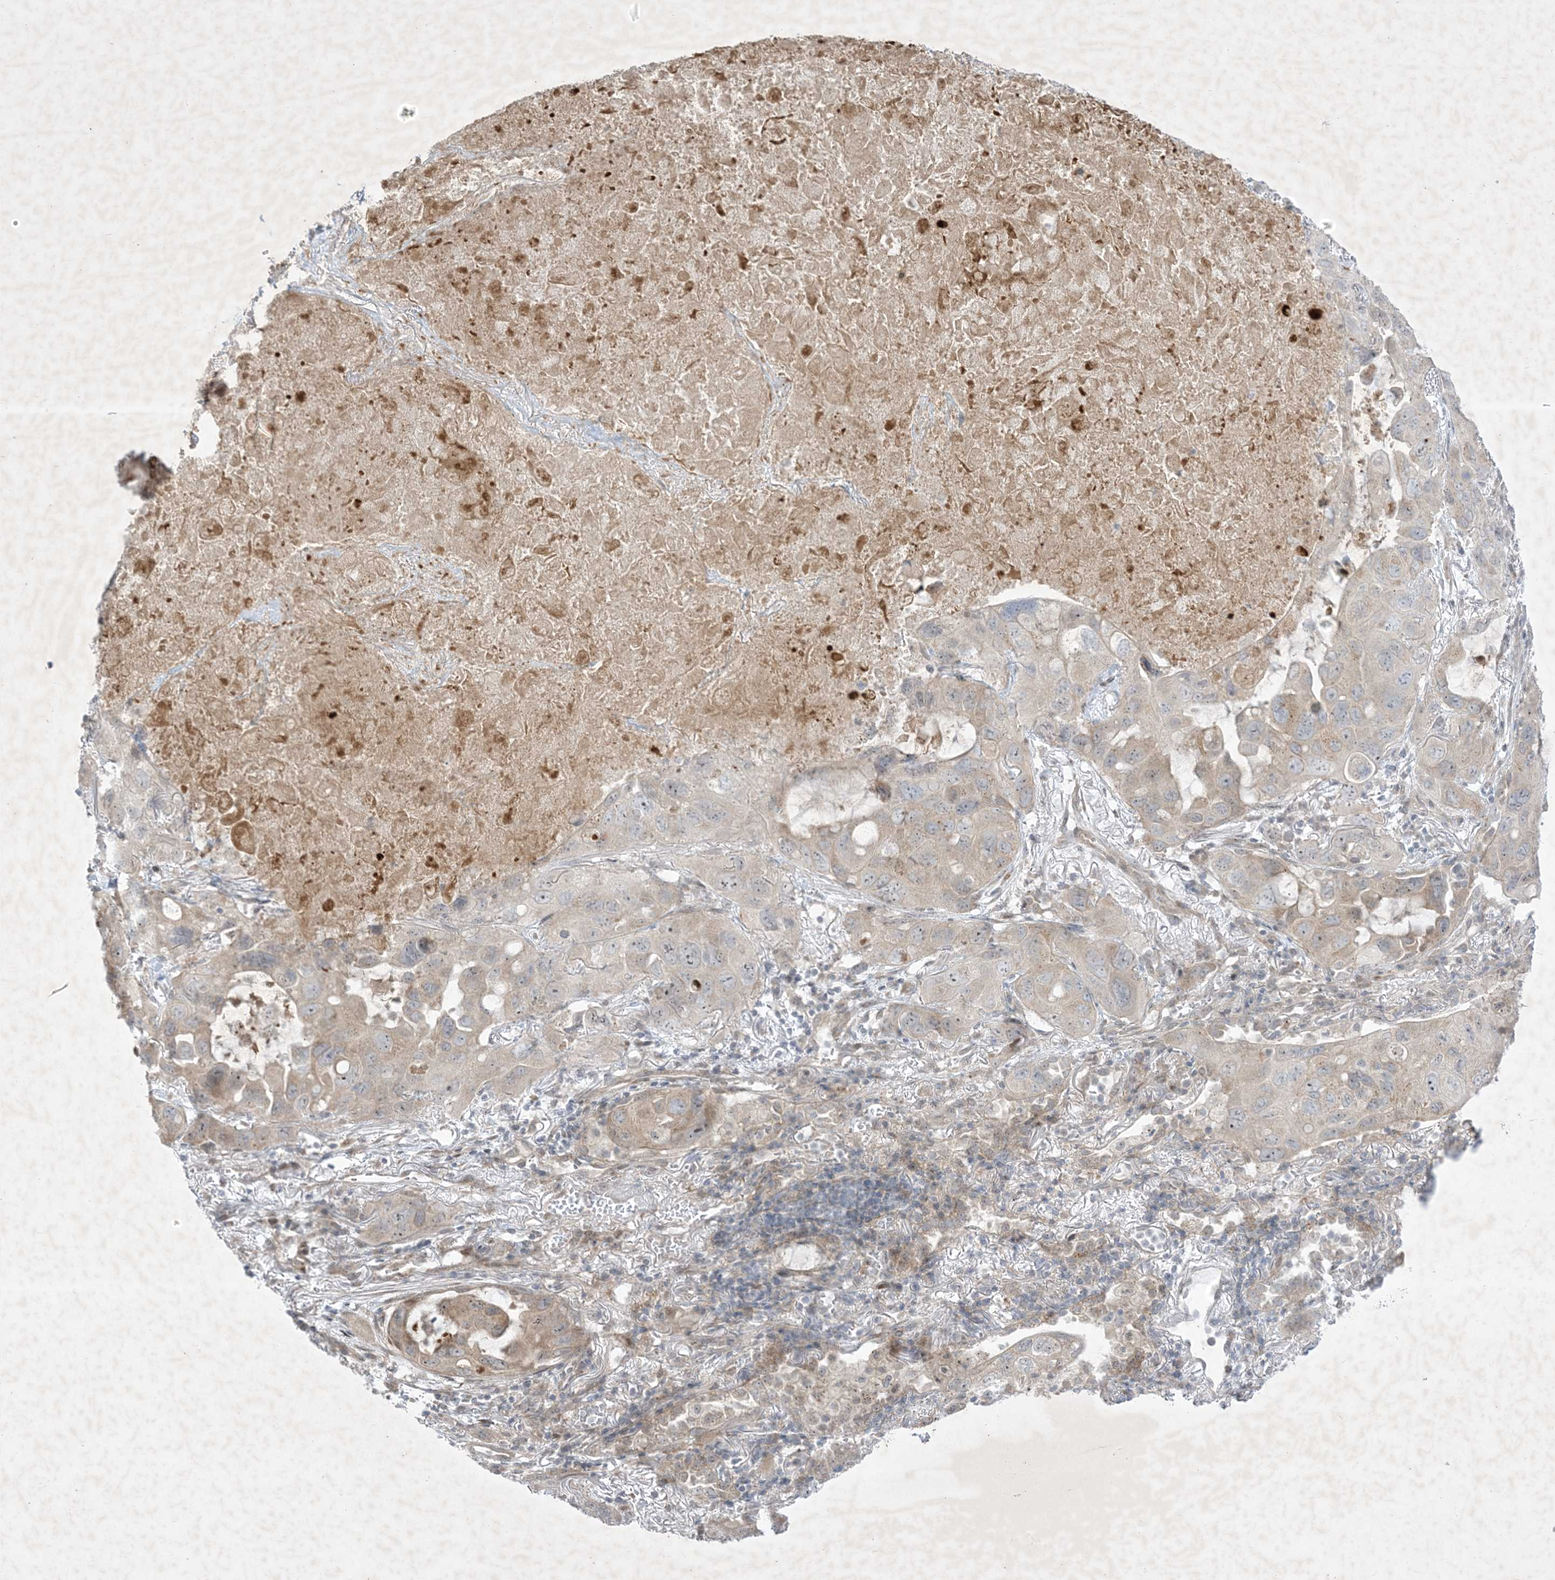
{"staining": {"intensity": "weak", "quantity": "<25%", "location": "cytoplasmic/membranous,nuclear"}, "tissue": "lung cancer", "cell_type": "Tumor cells", "image_type": "cancer", "snomed": [{"axis": "morphology", "description": "Squamous cell carcinoma, NOS"}, {"axis": "topography", "description": "Lung"}], "caption": "This is an immunohistochemistry histopathology image of human squamous cell carcinoma (lung). There is no staining in tumor cells.", "gene": "SOGA3", "patient": {"sex": "female", "age": 73}}